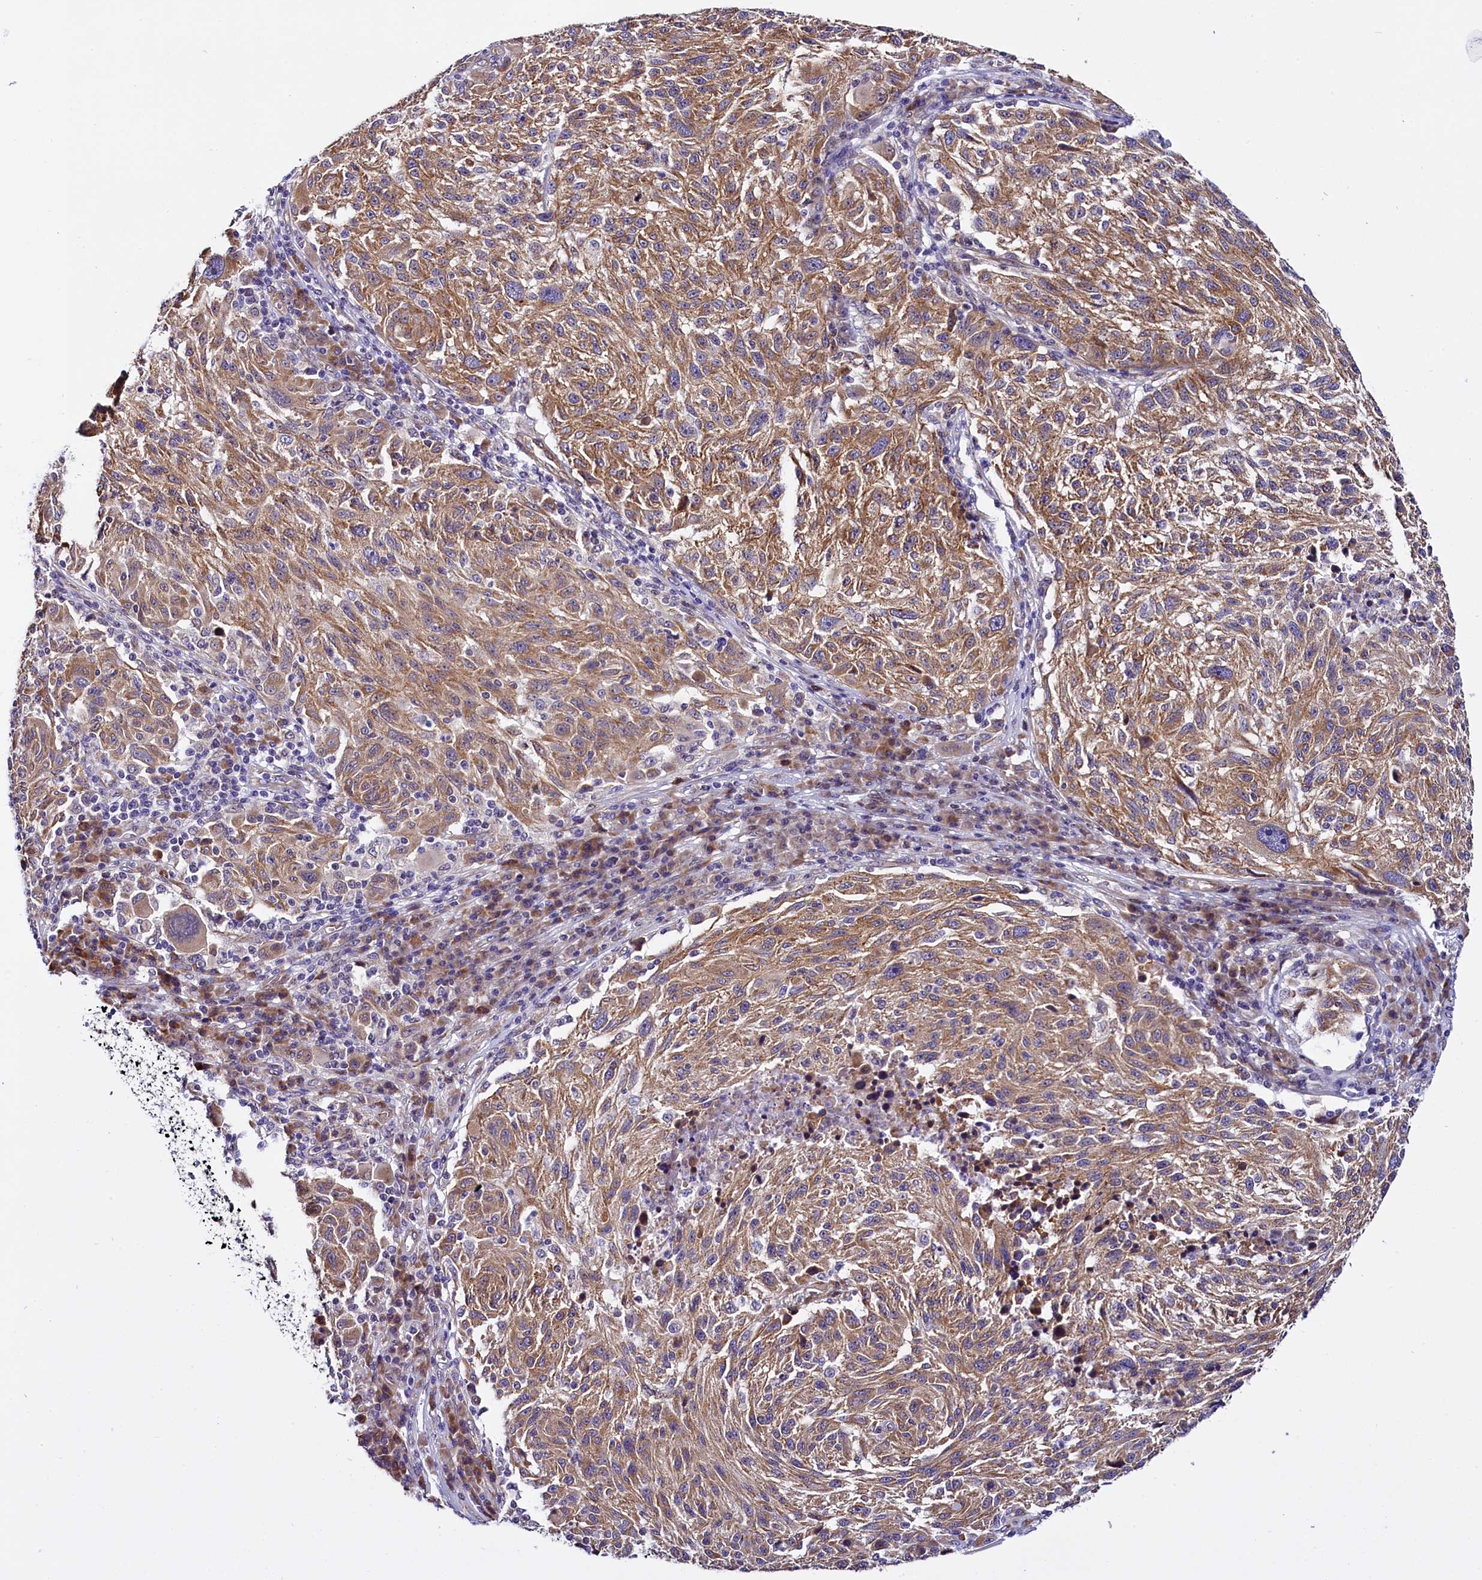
{"staining": {"intensity": "moderate", "quantity": ">75%", "location": "cytoplasmic/membranous"}, "tissue": "melanoma", "cell_type": "Tumor cells", "image_type": "cancer", "snomed": [{"axis": "morphology", "description": "Malignant melanoma, NOS"}, {"axis": "topography", "description": "Skin"}], "caption": "Malignant melanoma stained with a protein marker reveals moderate staining in tumor cells.", "gene": "UACA", "patient": {"sex": "male", "age": 53}}